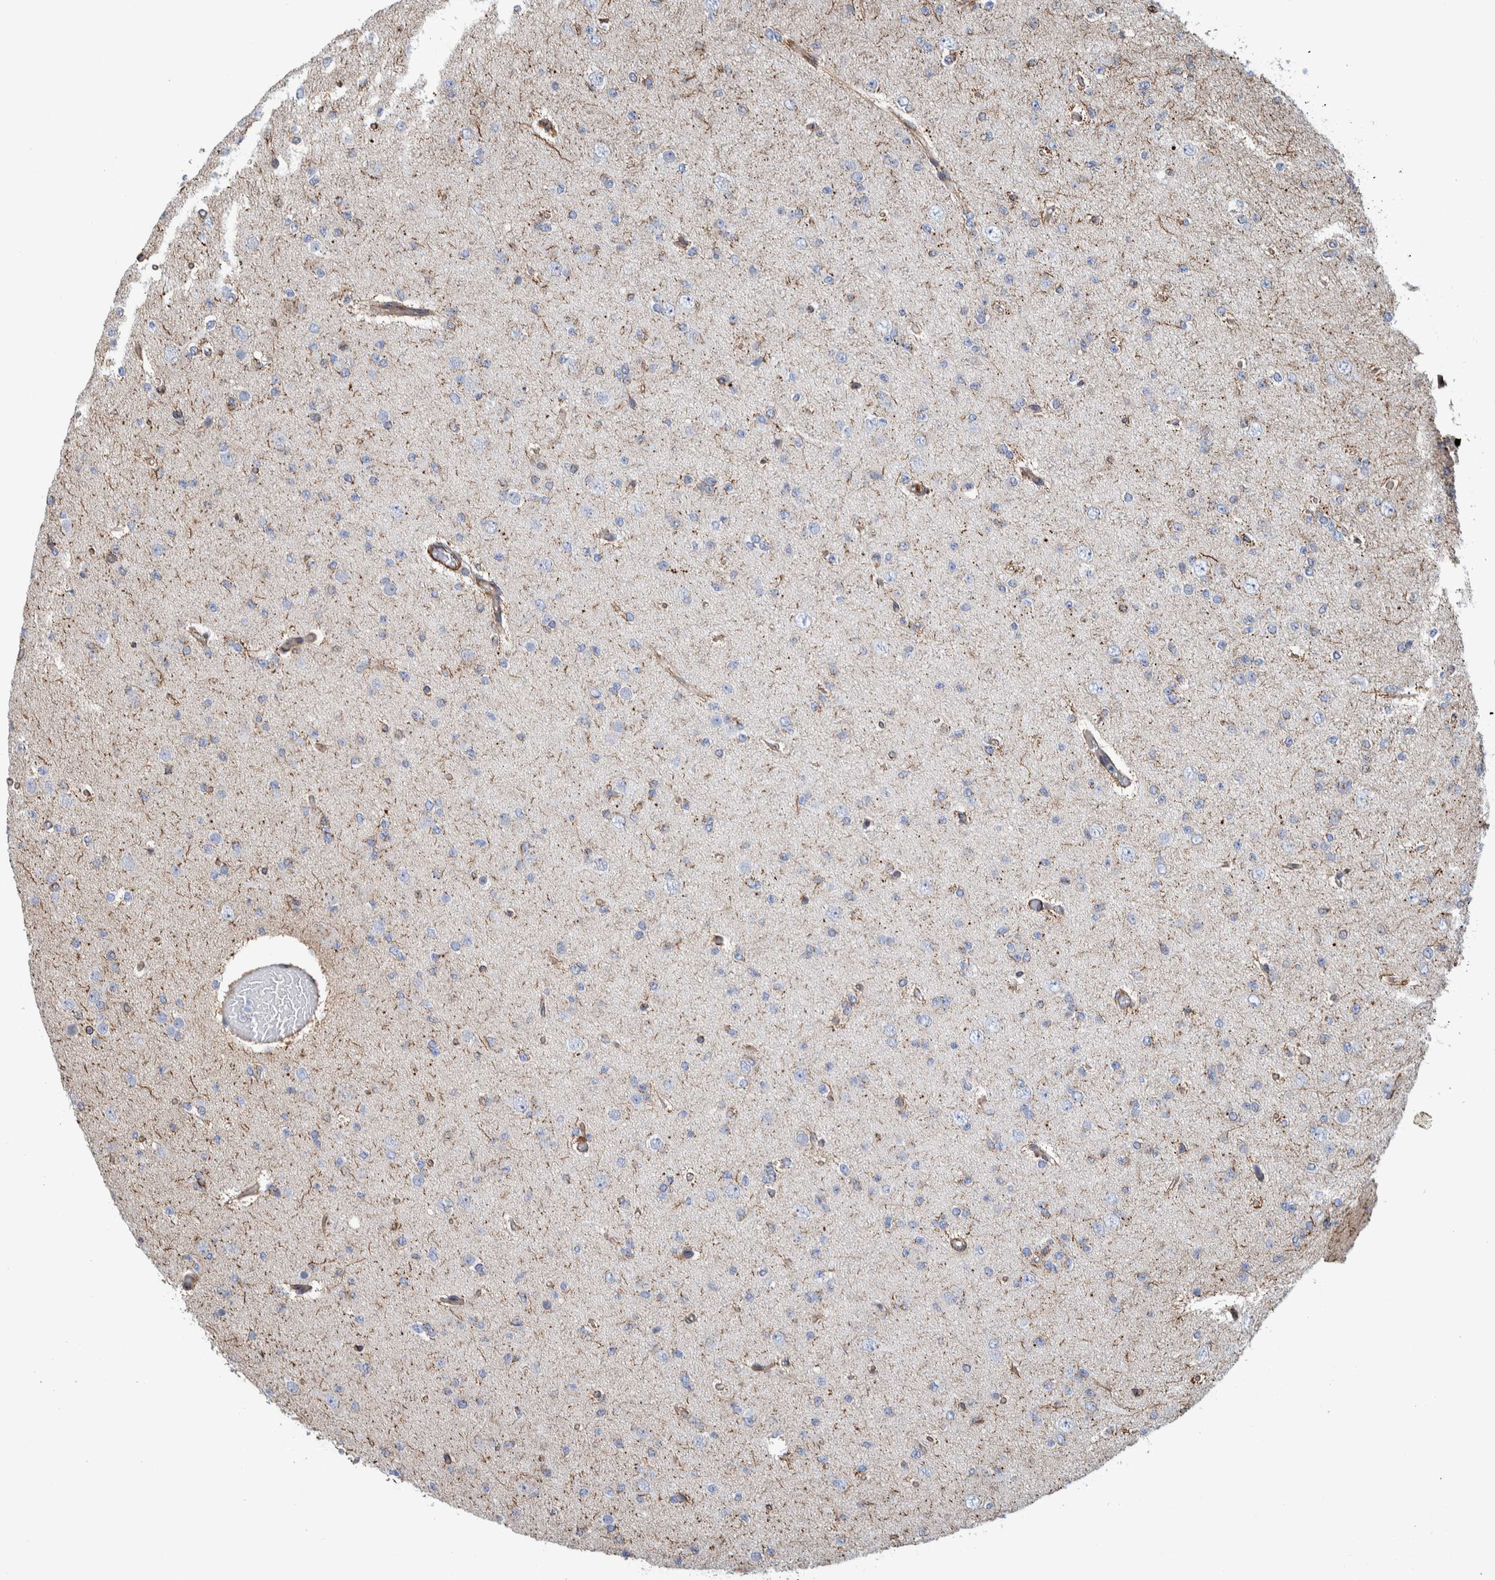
{"staining": {"intensity": "negative", "quantity": "none", "location": "none"}, "tissue": "glioma", "cell_type": "Tumor cells", "image_type": "cancer", "snomed": [{"axis": "morphology", "description": "Glioma, malignant, Low grade"}, {"axis": "topography", "description": "Brain"}], "caption": "Immunohistochemistry image of malignant low-grade glioma stained for a protein (brown), which displays no positivity in tumor cells.", "gene": "CCDC57", "patient": {"sex": "female", "age": 22}}